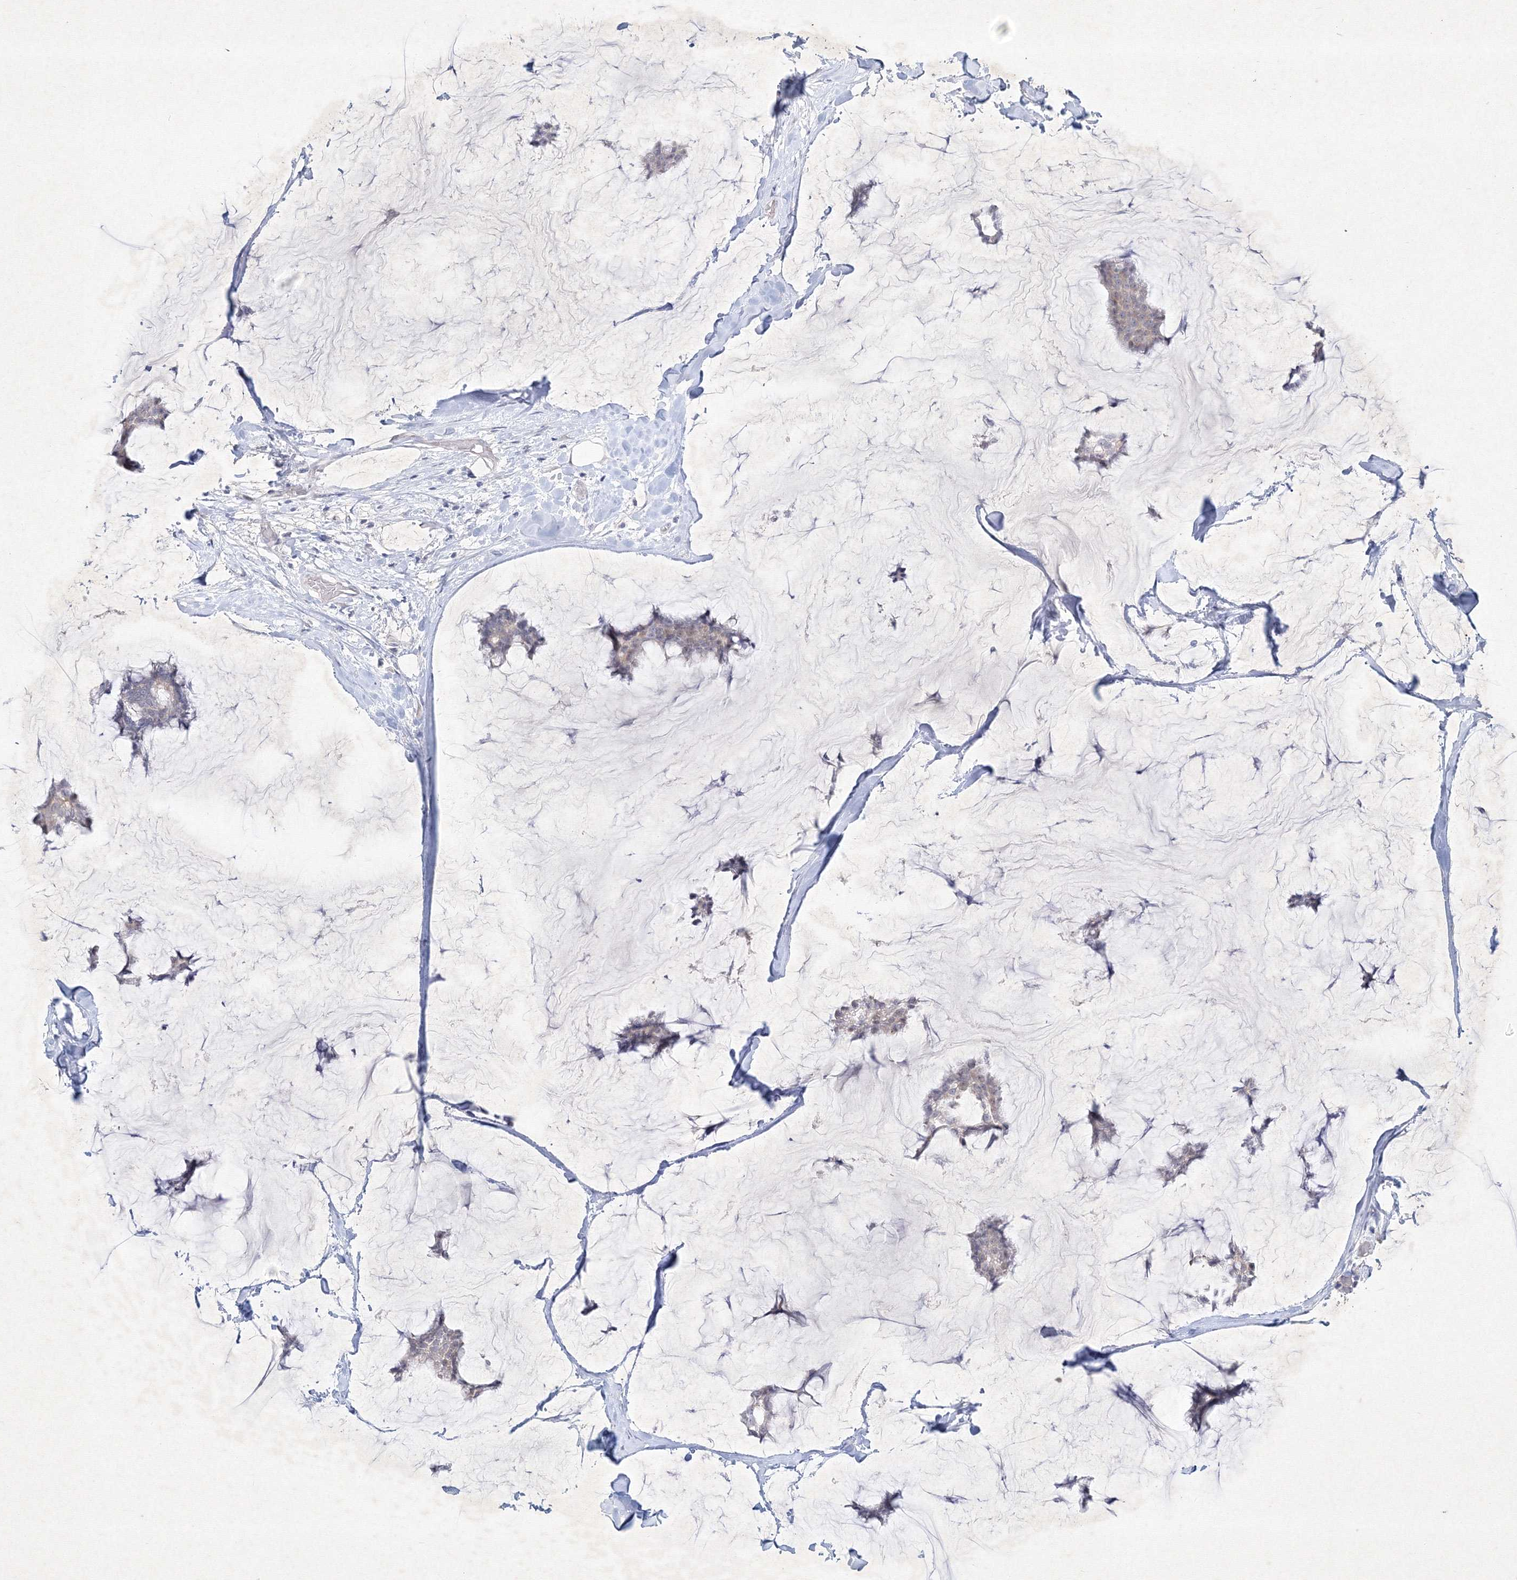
{"staining": {"intensity": "negative", "quantity": "none", "location": "none"}, "tissue": "breast cancer", "cell_type": "Tumor cells", "image_type": "cancer", "snomed": [{"axis": "morphology", "description": "Duct carcinoma"}, {"axis": "topography", "description": "Breast"}], "caption": "There is no significant positivity in tumor cells of breast infiltrating ductal carcinoma. (Brightfield microscopy of DAB (3,3'-diaminobenzidine) IHC at high magnification).", "gene": "CXXC4", "patient": {"sex": "female", "age": 93}}